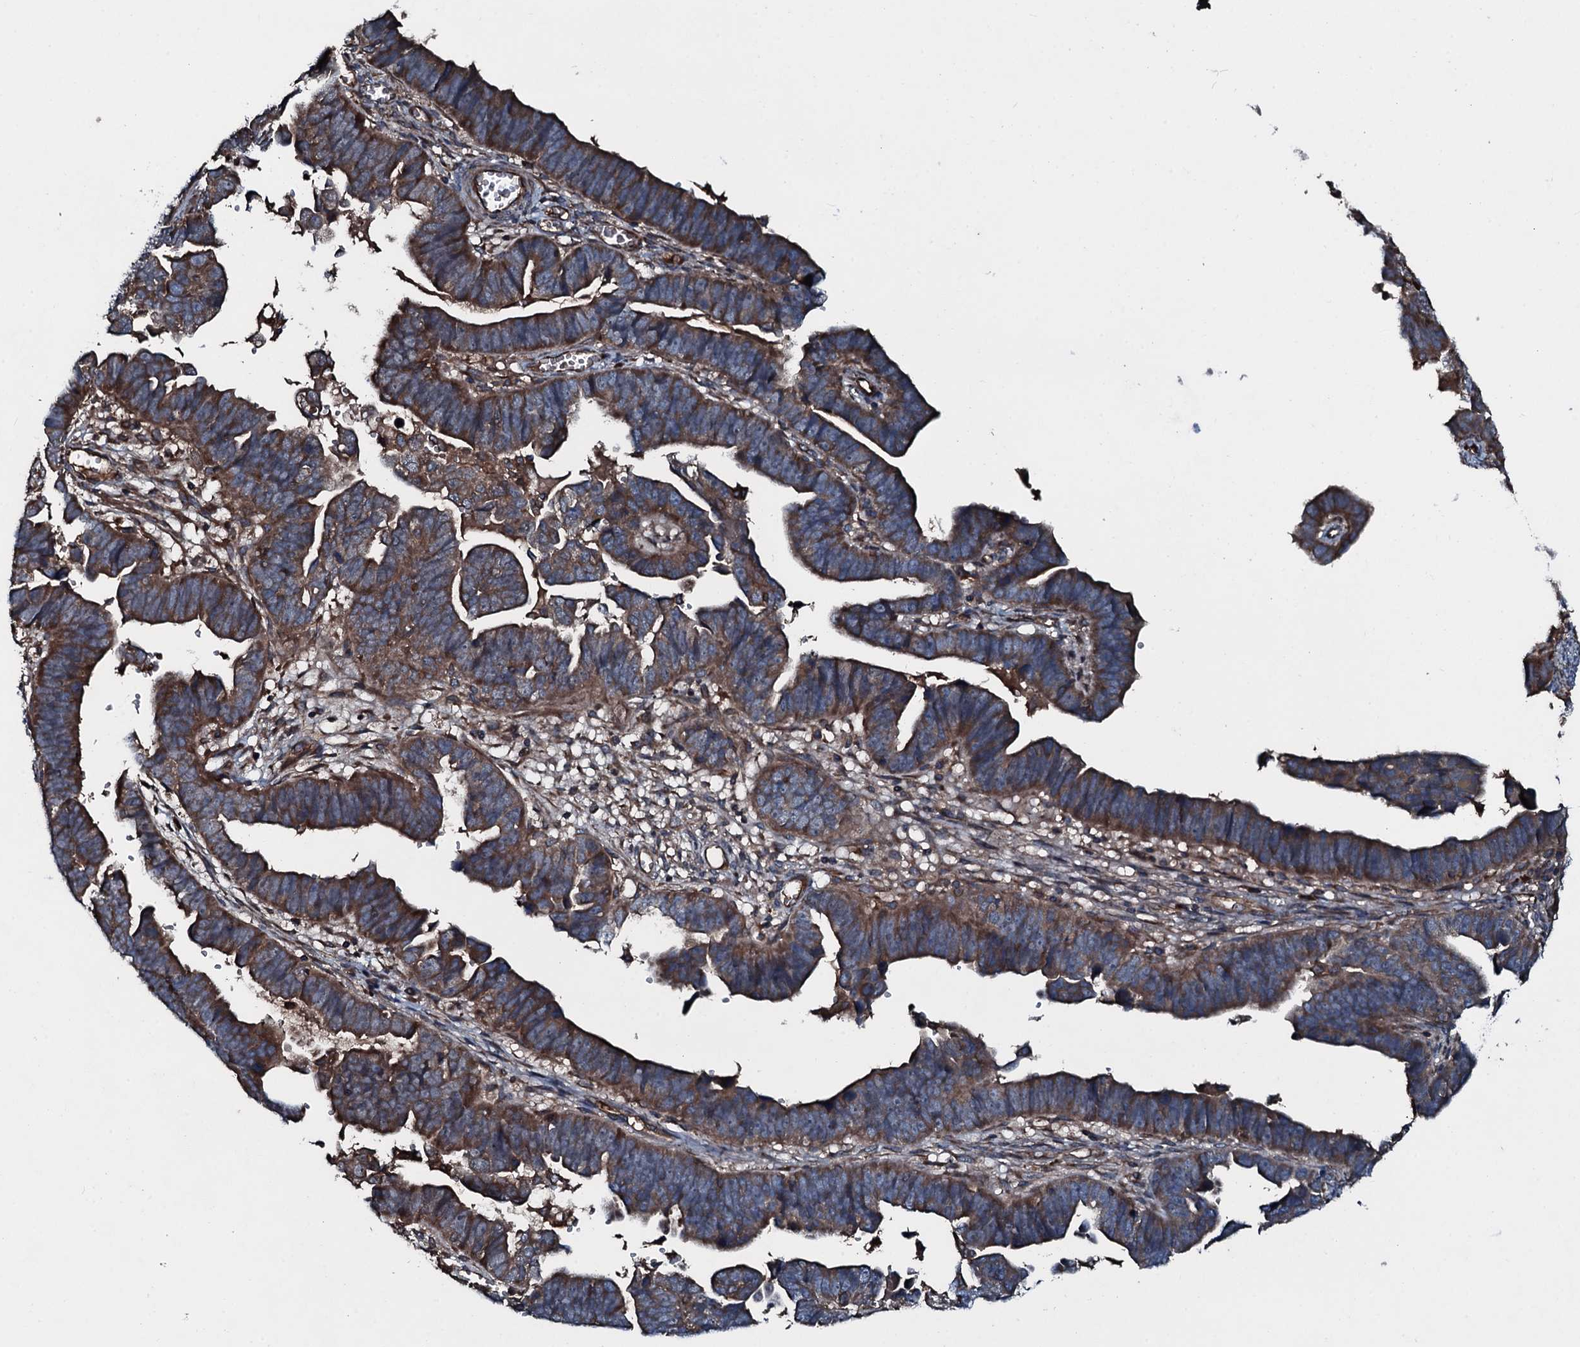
{"staining": {"intensity": "strong", "quantity": "25%-75%", "location": "cytoplasmic/membranous"}, "tissue": "endometrial cancer", "cell_type": "Tumor cells", "image_type": "cancer", "snomed": [{"axis": "morphology", "description": "Adenocarcinoma, NOS"}, {"axis": "topography", "description": "Endometrium"}], "caption": "A brown stain shows strong cytoplasmic/membranous staining of a protein in human endometrial adenocarcinoma tumor cells. Immunohistochemistry (ihc) stains the protein in brown and the nuclei are stained blue.", "gene": "AARS1", "patient": {"sex": "female", "age": 75}}